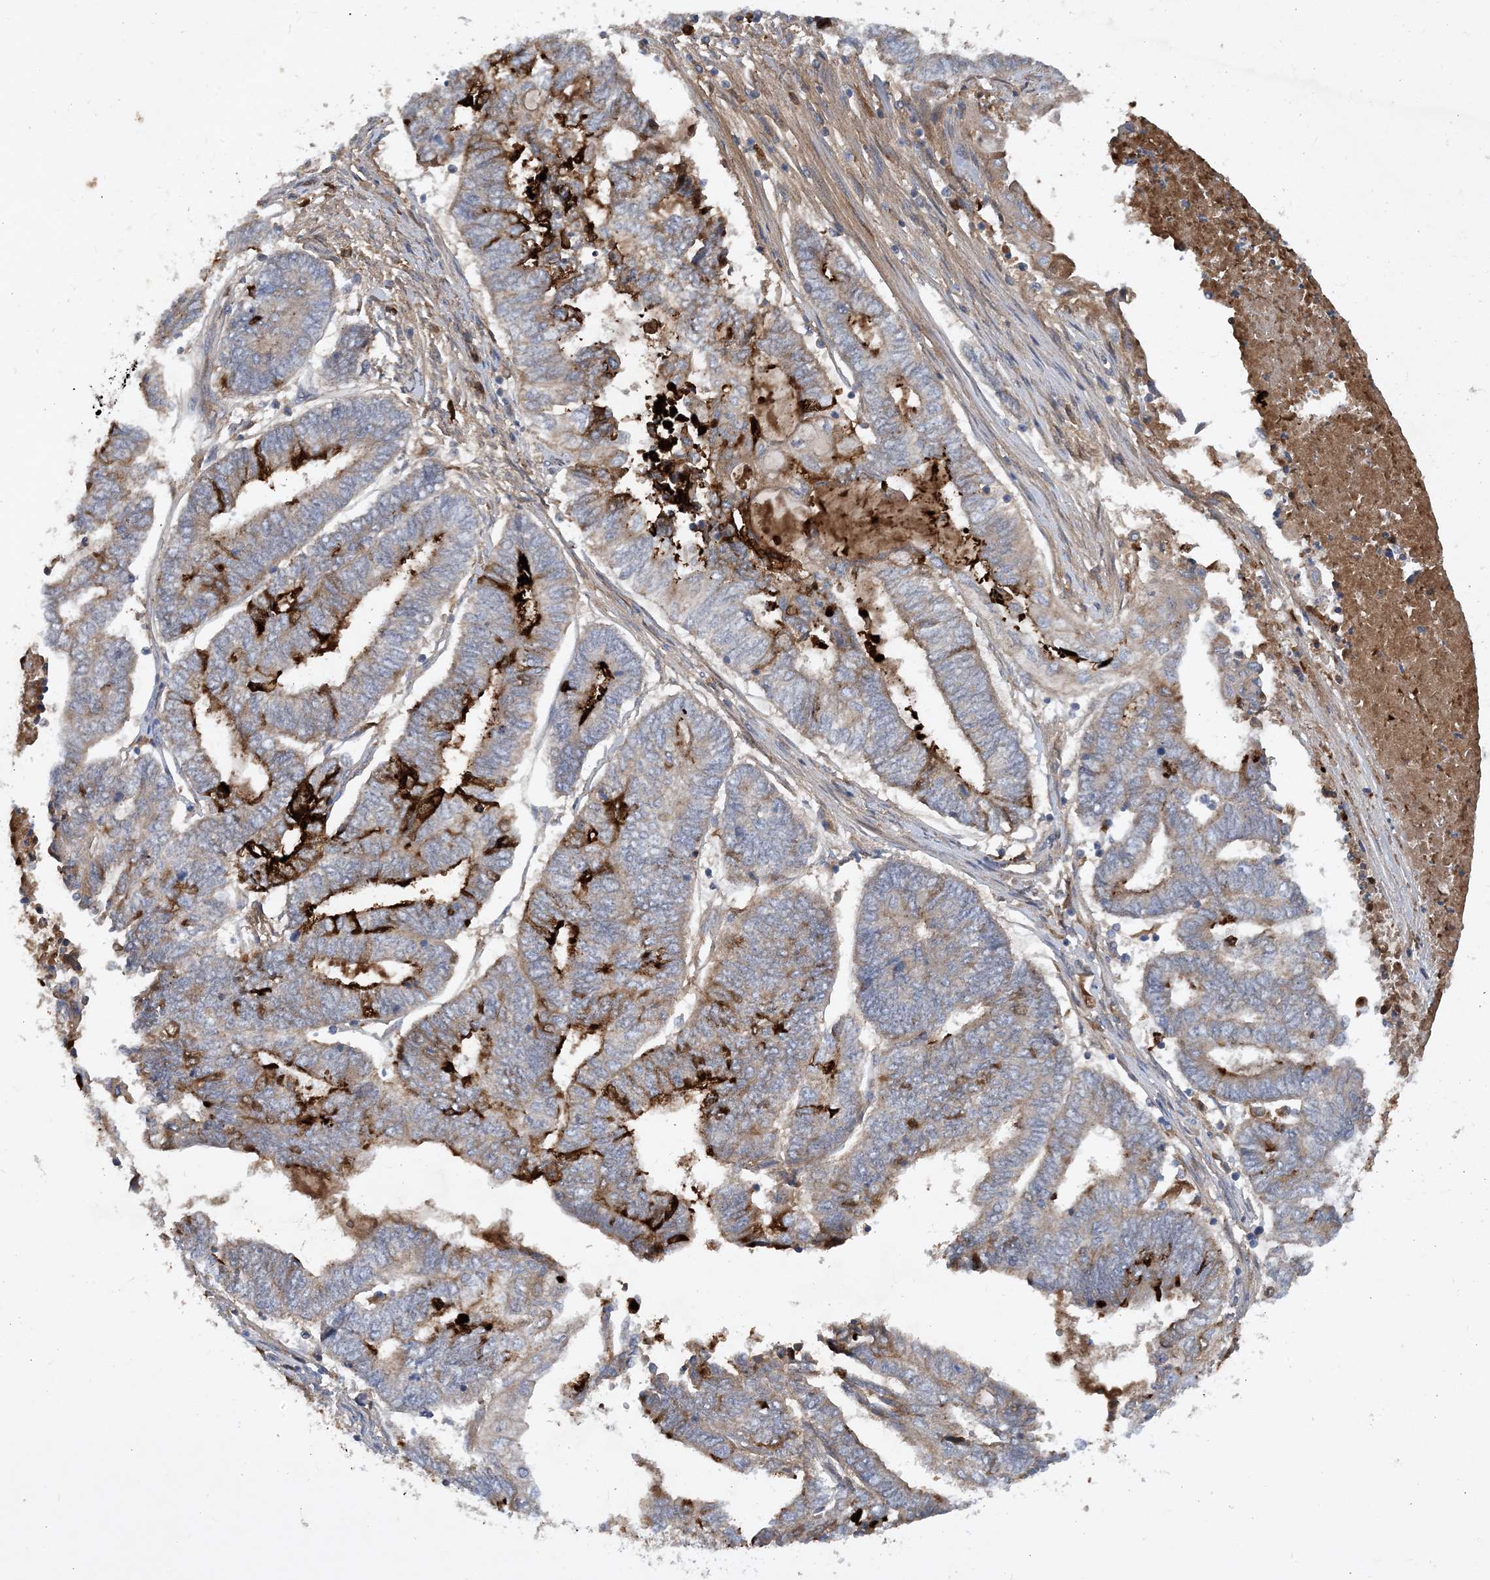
{"staining": {"intensity": "strong", "quantity": "<25%", "location": "cytoplasmic/membranous"}, "tissue": "endometrial cancer", "cell_type": "Tumor cells", "image_type": "cancer", "snomed": [{"axis": "morphology", "description": "Adenocarcinoma, NOS"}, {"axis": "topography", "description": "Uterus"}, {"axis": "topography", "description": "Endometrium"}], "caption": "Endometrial adenocarcinoma stained with a protein marker exhibits strong staining in tumor cells.", "gene": "STK19", "patient": {"sex": "female", "age": 70}}